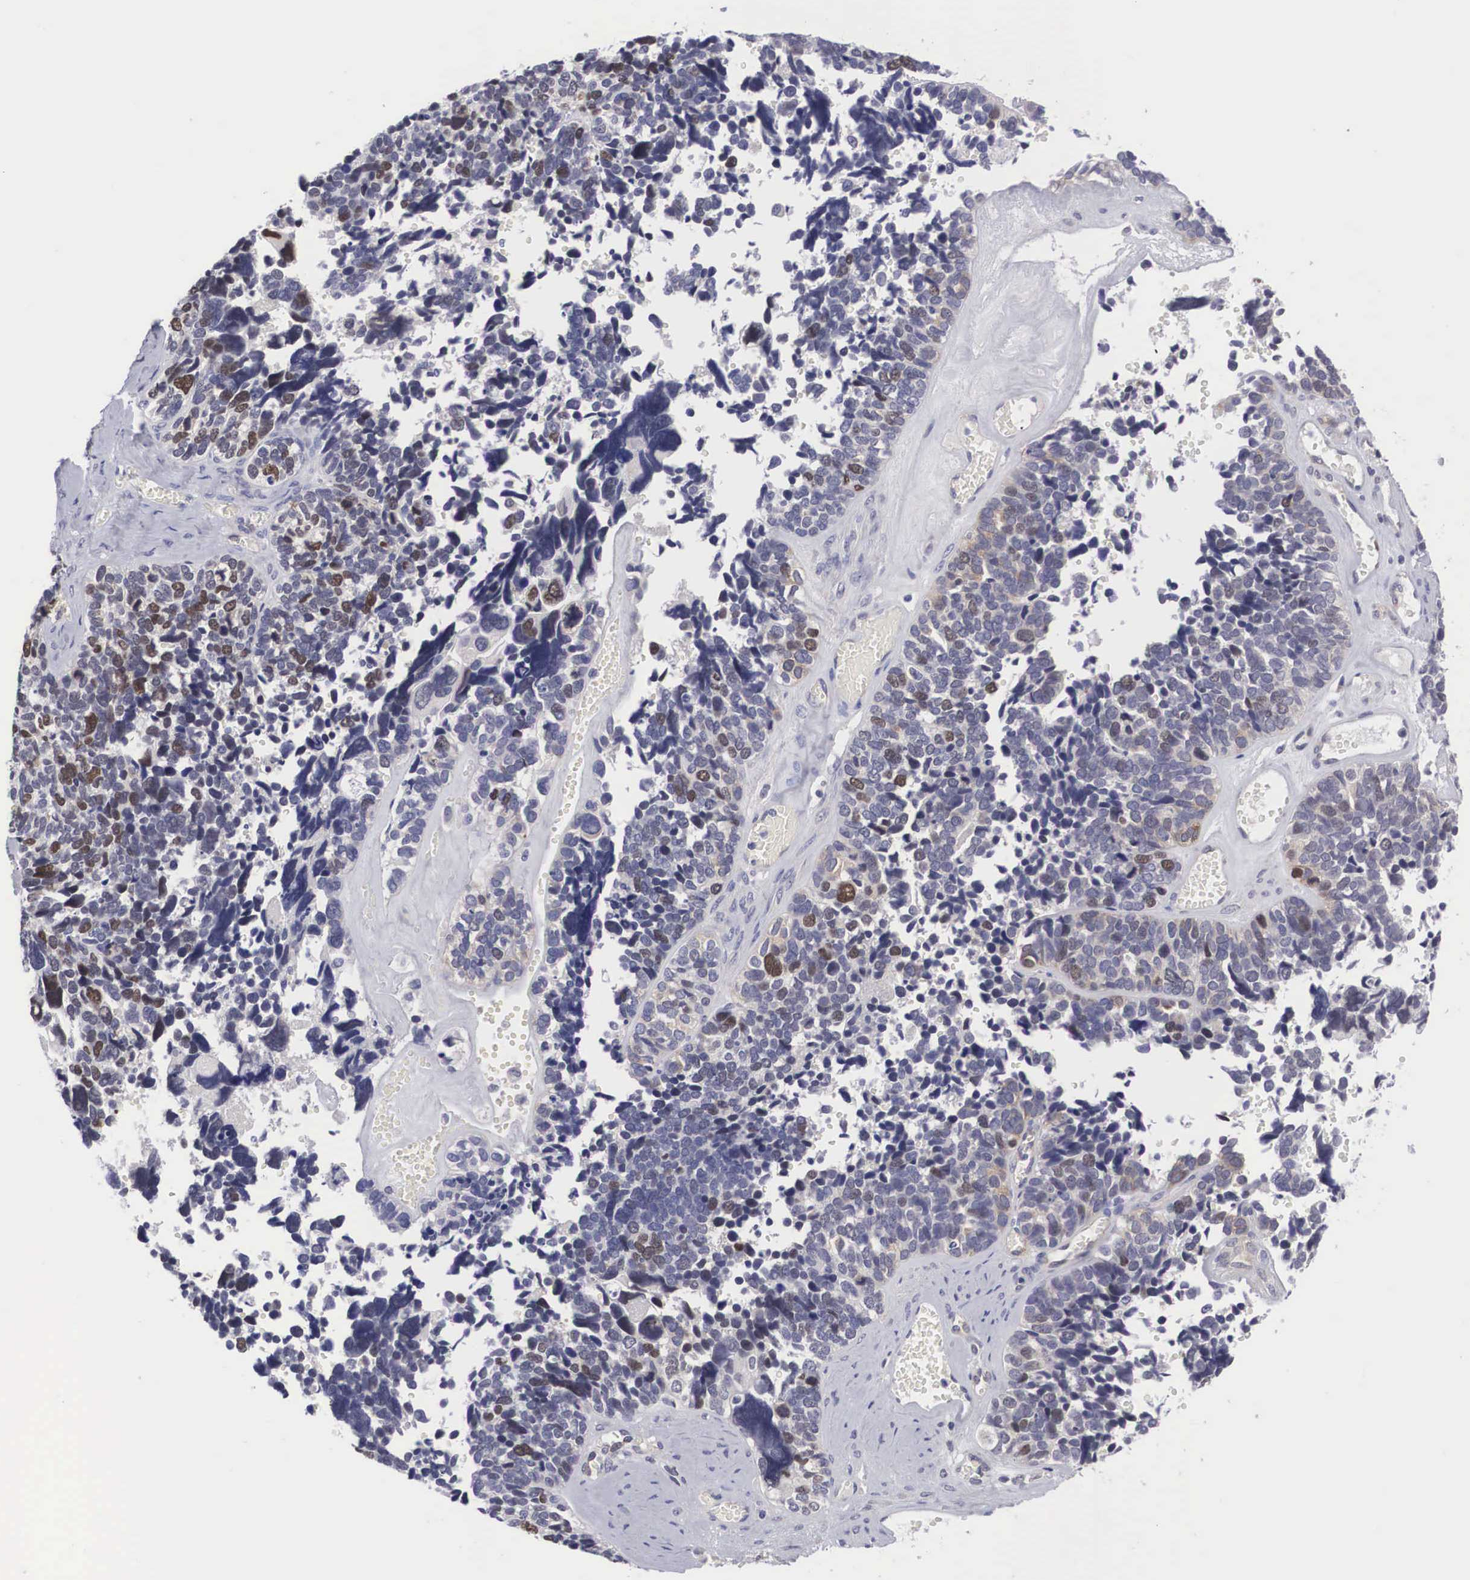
{"staining": {"intensity": "moderate", "quantity": "<25%", "location": "nuclear"}, "tissue": "ovarian cancer", "cell_type": "Tumor cells", "image_type": "cancer", "snomed": [{"axis": "morphology", "description": "Cystadenocarcinoma, serous, NOS"}, {"axis": "topography", "description": "Ovary"}], "caption": "IHC micrograph of ovarian cancer stained for a protein (brown), which reveals low levels of moderate nuclear expression in approximately <25% of tumor cells.", "gene": "MAST4", "patient": {"sex": "female", "age": 77}}